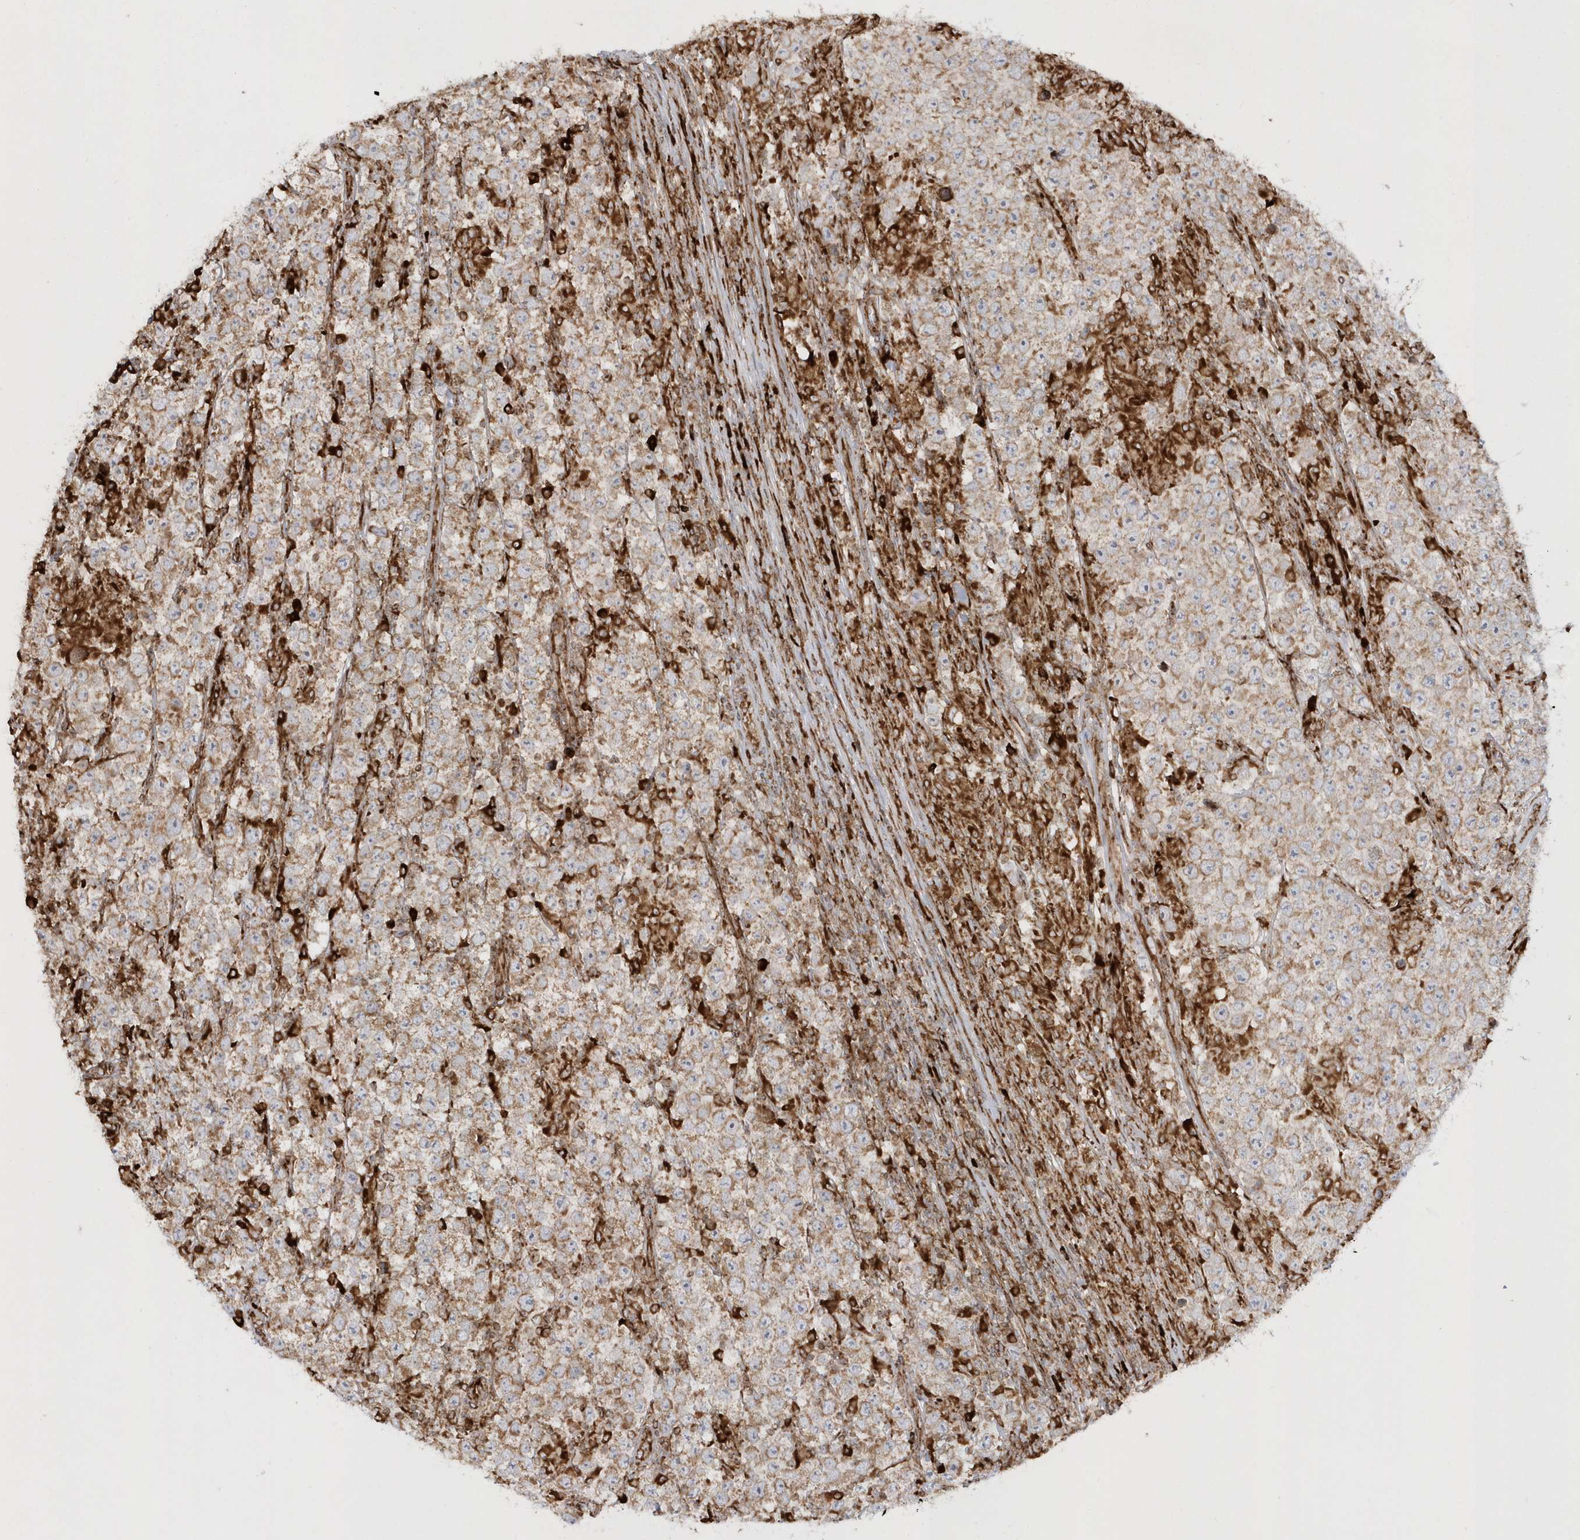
{"staining": {"intensity": "moderate", "quantity": ">75%", "location": "cytoplasmic/membranous"}, "tissue": "testis cancer", "cell_type": "Tumor cells", "image_type": "cancer", "snomed": [{"axis": "morphology", "description": "Normal tissue, NOS"}, {"axis": "morphology", "description": "Urothelial carcinoma, High grade"}, {"axis": "morphology", "description": "Seminoma, NOS"}, {"axis": "morphology", "description": "Carcinoma, Embryonal, NOS"}, {"axis": "topography", "description": "Urinary bladder"}, {"axis": "topography", "description": "Testis"}], "caption": "This micrograph shows IHC staining of testis cancer (embryonal carcinoma), with medium moderate cytoplasmic/membranous positivity in approximately >75% of tumor cells.", "gene": "SH3BP2", "patient": {"sex": "male", "age": 41}}